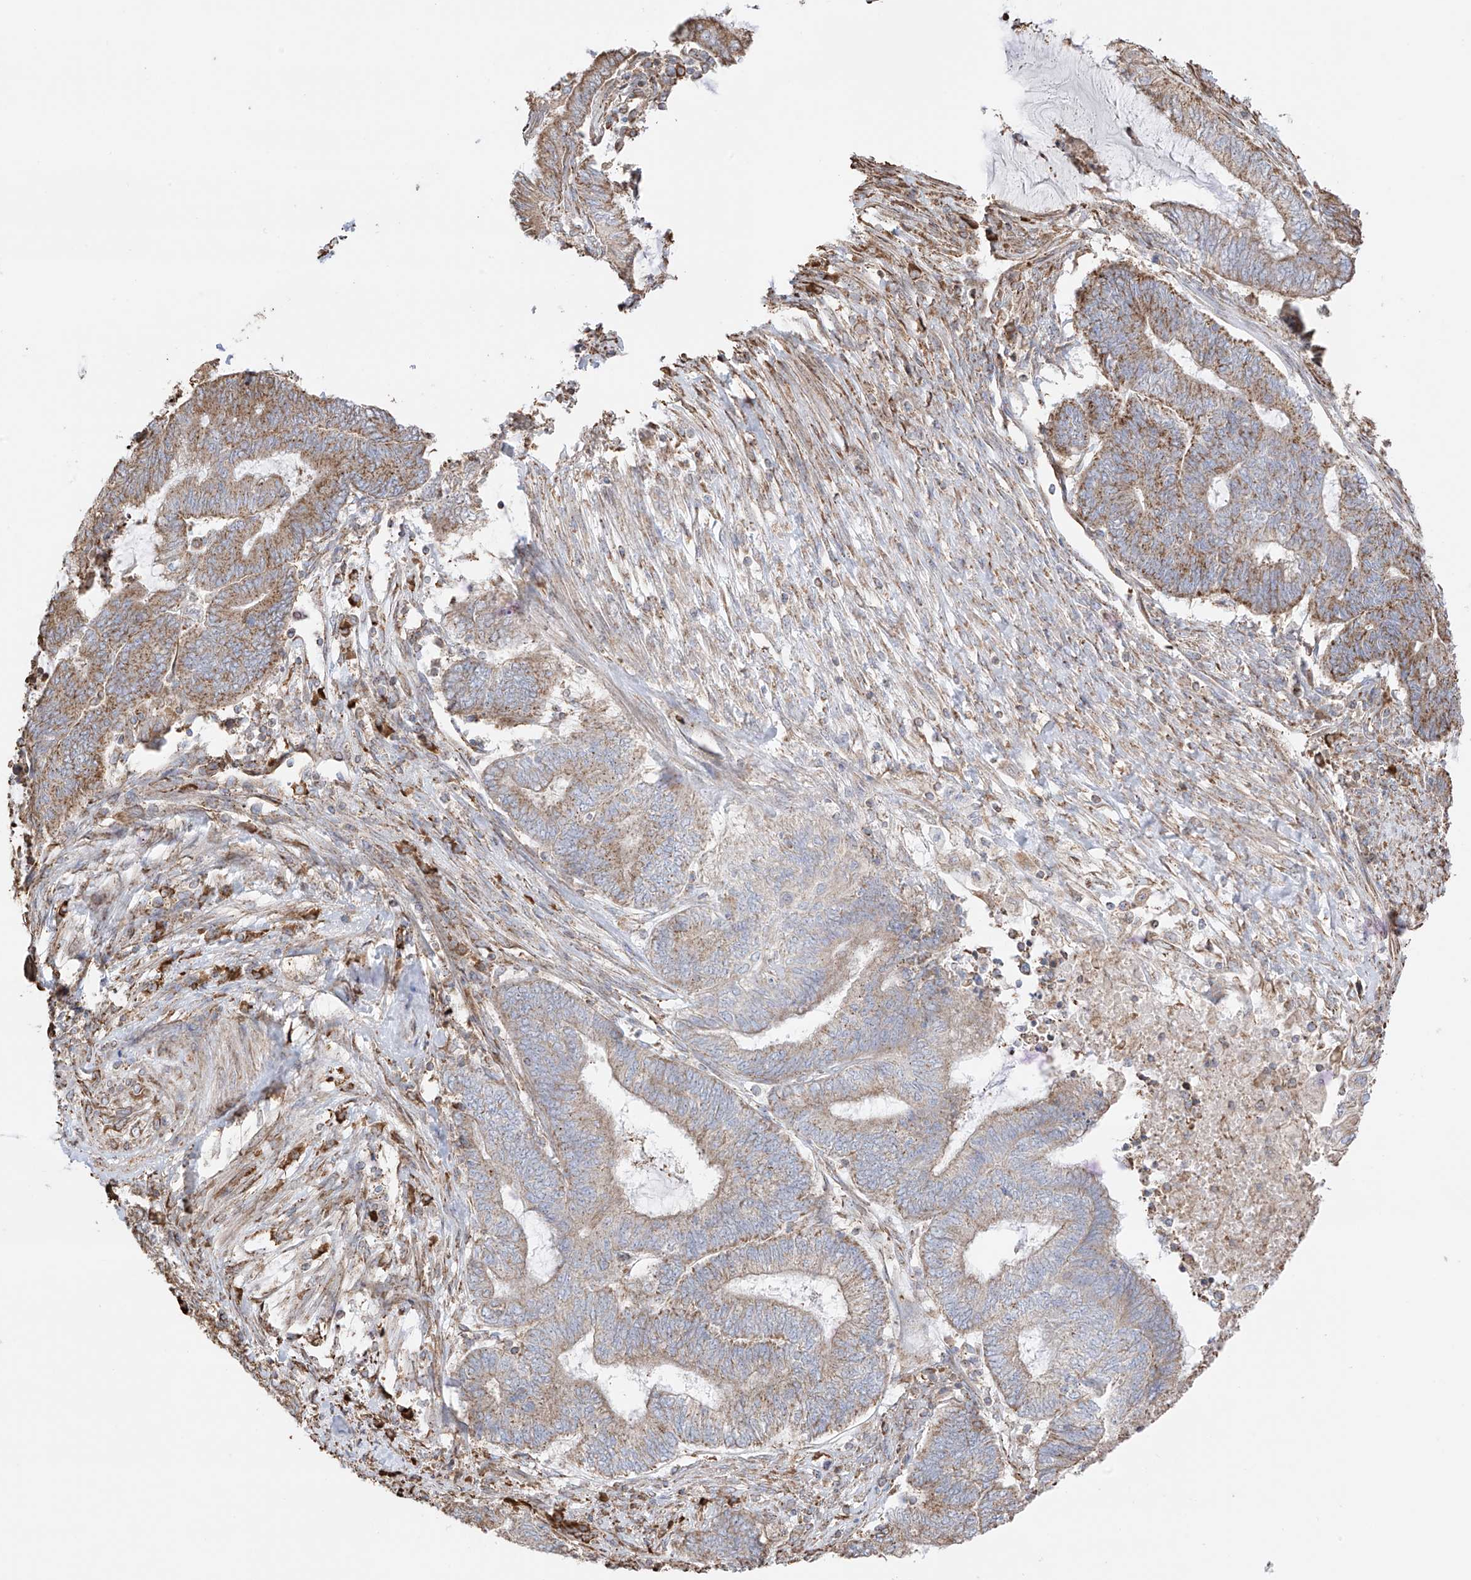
{"staining": {"intensity": "moderate", "quantity": ">75%", "location": "cytoplasmic/membranous"}, "tissue": "endometrial cancer", "cell_type": "Tumor cells", "image_type": "cancer", "snomed": [{"axis": "morphology", "description": "Adenocarcinoma, NOS"}, {"axis": "topography", "description": "Uterus"}, {"axis": "topography", "description": "Endometrium"}], "caption": "Human endometrial adenocarcinoma stained for a protein (brown) exhibits moderate cytoplasmic/membranous positive positivity in about >75% of tumor cells.", "gene": "XKR3", "patient": {"sex": "female", "age": 70}}